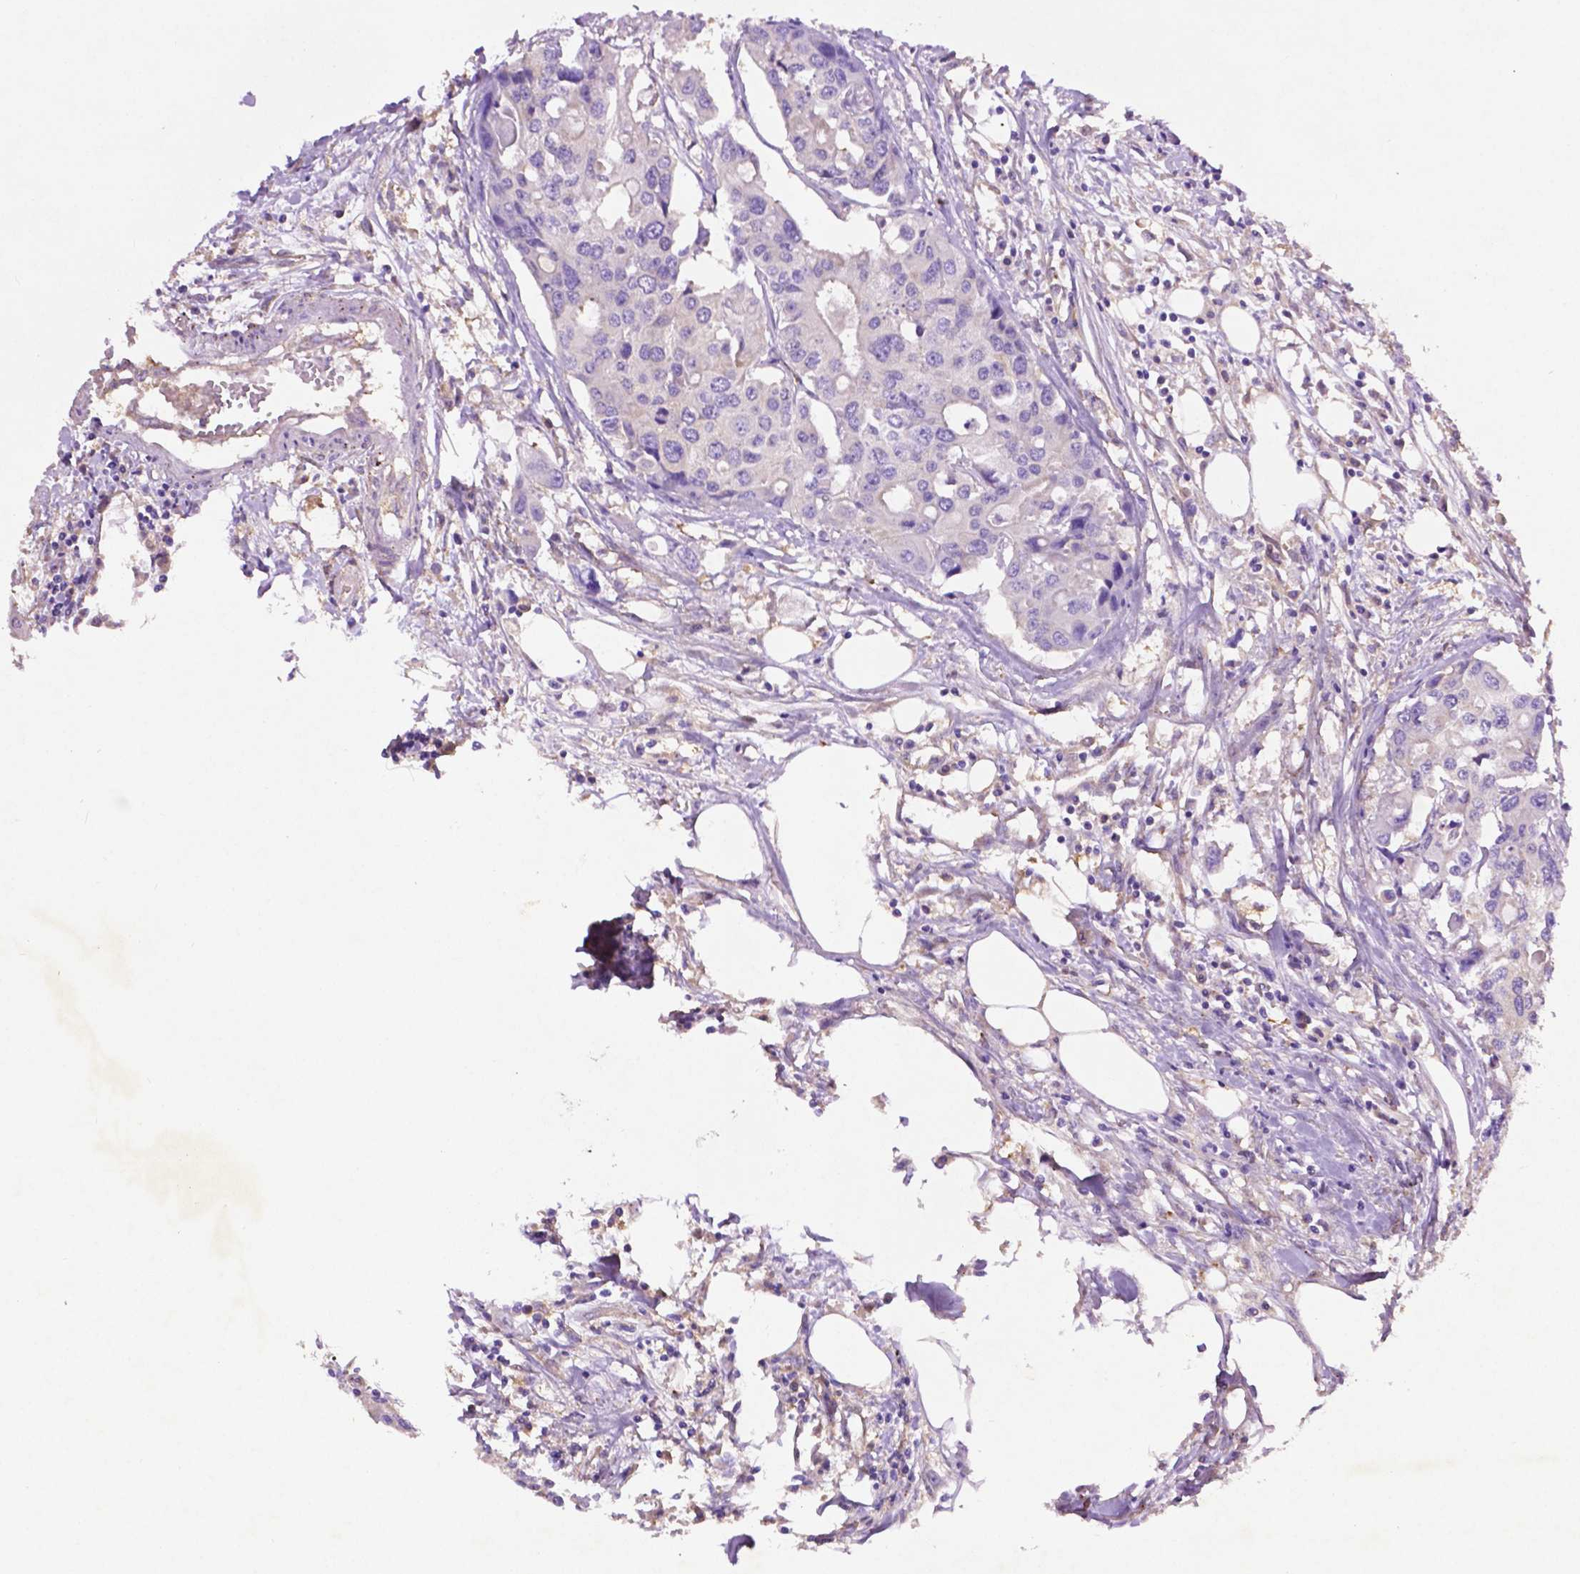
{"staining": {"intensity": "negative", "quantity": "none", "location": "none"}, "tissue": "colorectal cancer", "cell_type": "Tumor cells", "image_type": "cancer", "snomed": [{"axis": "morphology", "description": "Adenocarcinoma, NOS"}, {"axis": "topography", "description": "Colon"}], "caption": "Immunohistochemistry (IHC) histopathology image of neoplastic tissue: human colorectal cancer (adenocarcinoma) stained with DAB exhibits no significant protein staining in tumor cells.", "gene": "GDPD5", "patient": {"sex": "male", "age": 77}}